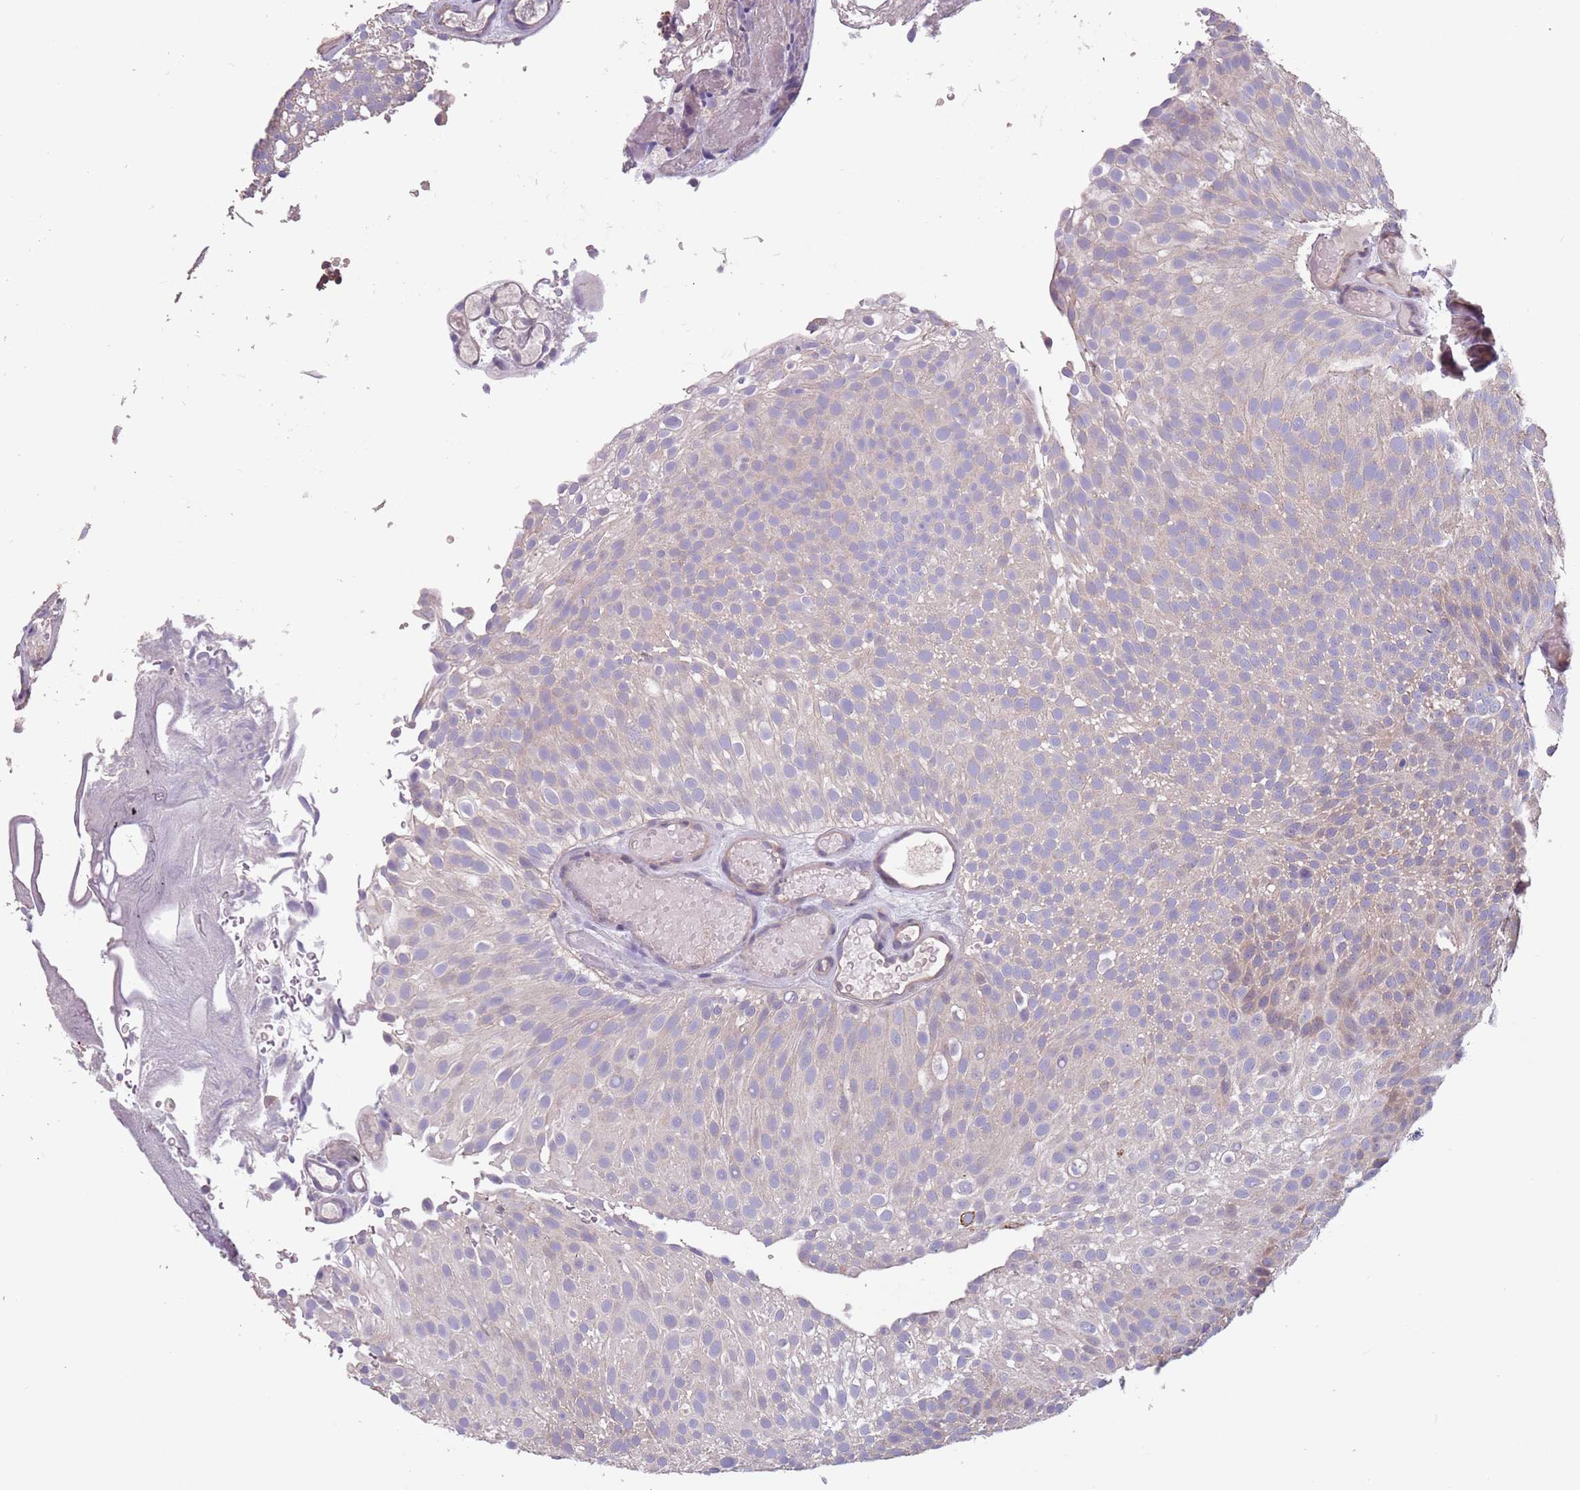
{"staining": {"intensity": "negative", "quantity": "none", "location": "none"}, "tissue": "urothelial cancer", "cell_type": "Tumor cells", "image_type": "cancer", "snomed": [{"axis": "morphology", "description": "Urothelial carcinoma, Low grade"}, {"axis": "topography", "description": "Urinary bladder"}], "caption": "Tumor cells are negative for brown protein staining in urothelial carcinoma (low-grade).", "gene": "MBD3L1", "patient": {"sex": "male", "age": 78}}